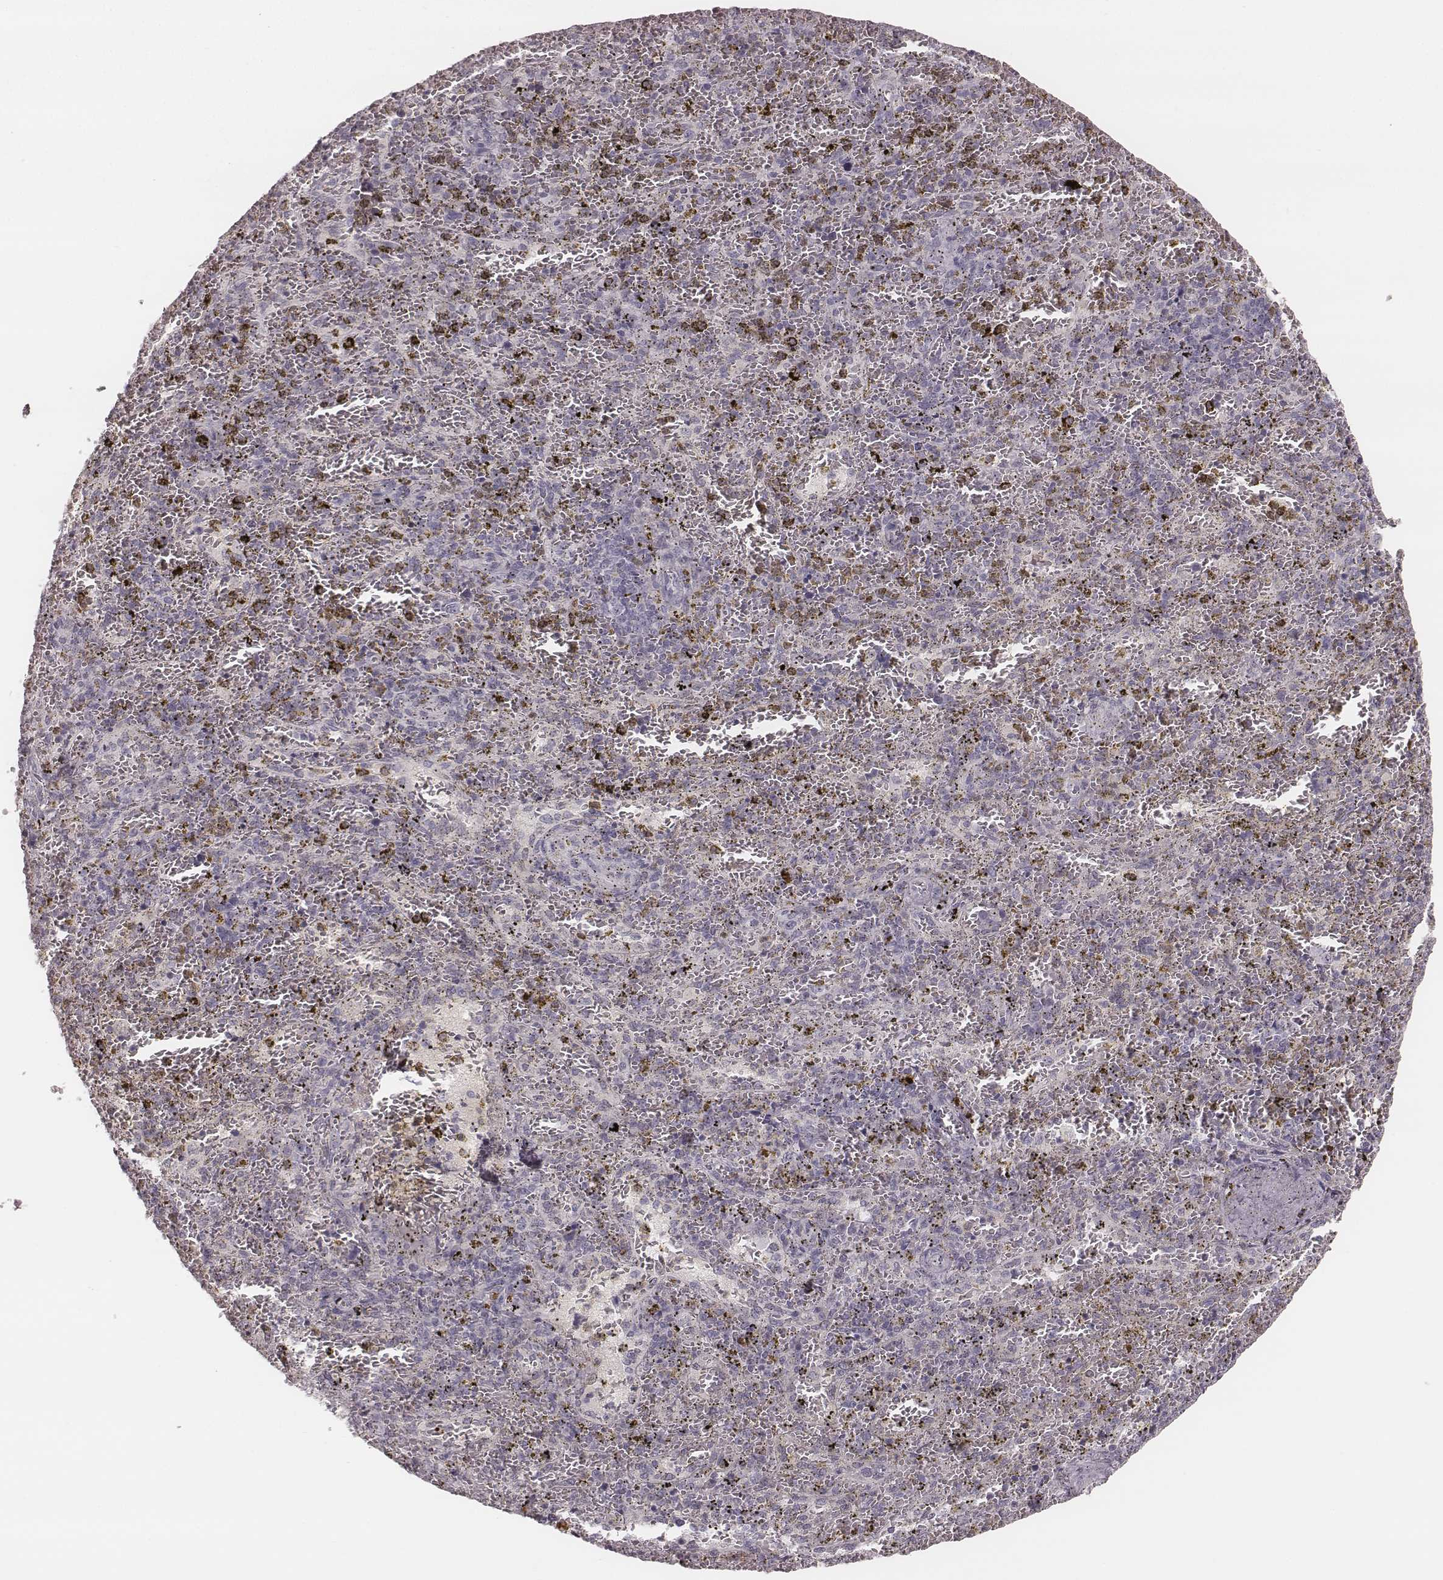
{"staining": {"intensity": "negative", "quantity": "none", "location": "none"}, "tissue": "spleen", "cell_type": "Cells in red pulp", "image_type": "normal", "snomed": [{"axis": "morphology", "description": "Normal tissue, NOS"}, {"axis": "topography", "description": "Spleen"}], "caption": "This is an IHC histopathology image of unremarkable human spleen. There is no expression in cells in red pulp.", "gene": "SMIM24", "patient": {"sex": "female", "age": 50}}